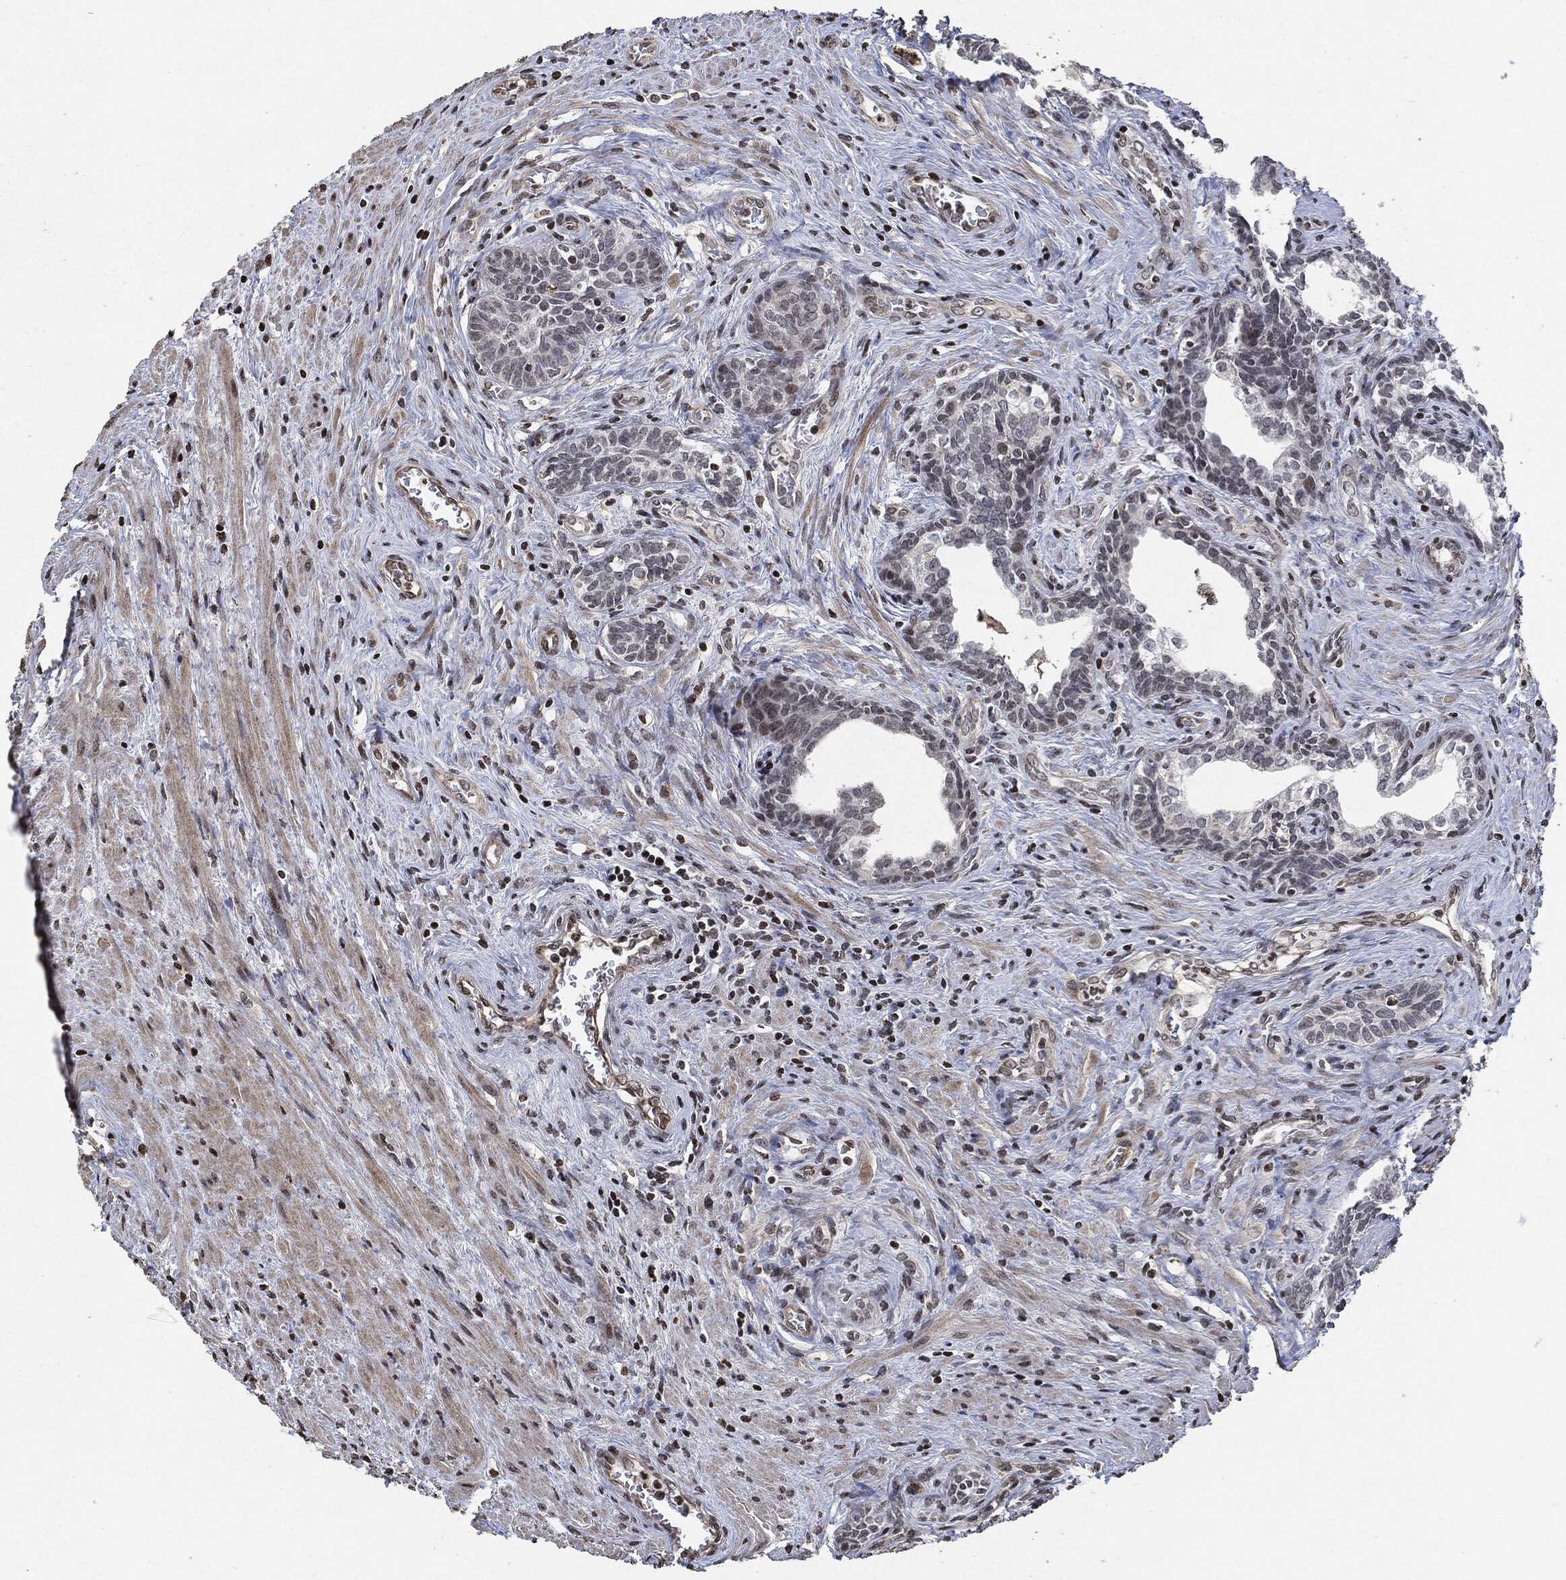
{"staining": {"intensity": "negative", "quantity": "none", "location": "none"}, "tissue": "prostate cancer", "cell_type": "Tumor cells", "image_type": "cancer", "snomed": [{"axis": "morphology", "description": "Adenocarcinoma, NOS"}, {"axis": "morphology", "description": "Adenocarcinoma, High grade"}, {"axis": "topography", "description": "Prostate"}], "caption": "Tumor cells are negative for protein expression in human prostate cancer.", "gene": "JUN", "patient": {"sex": "male", "age": 61}}